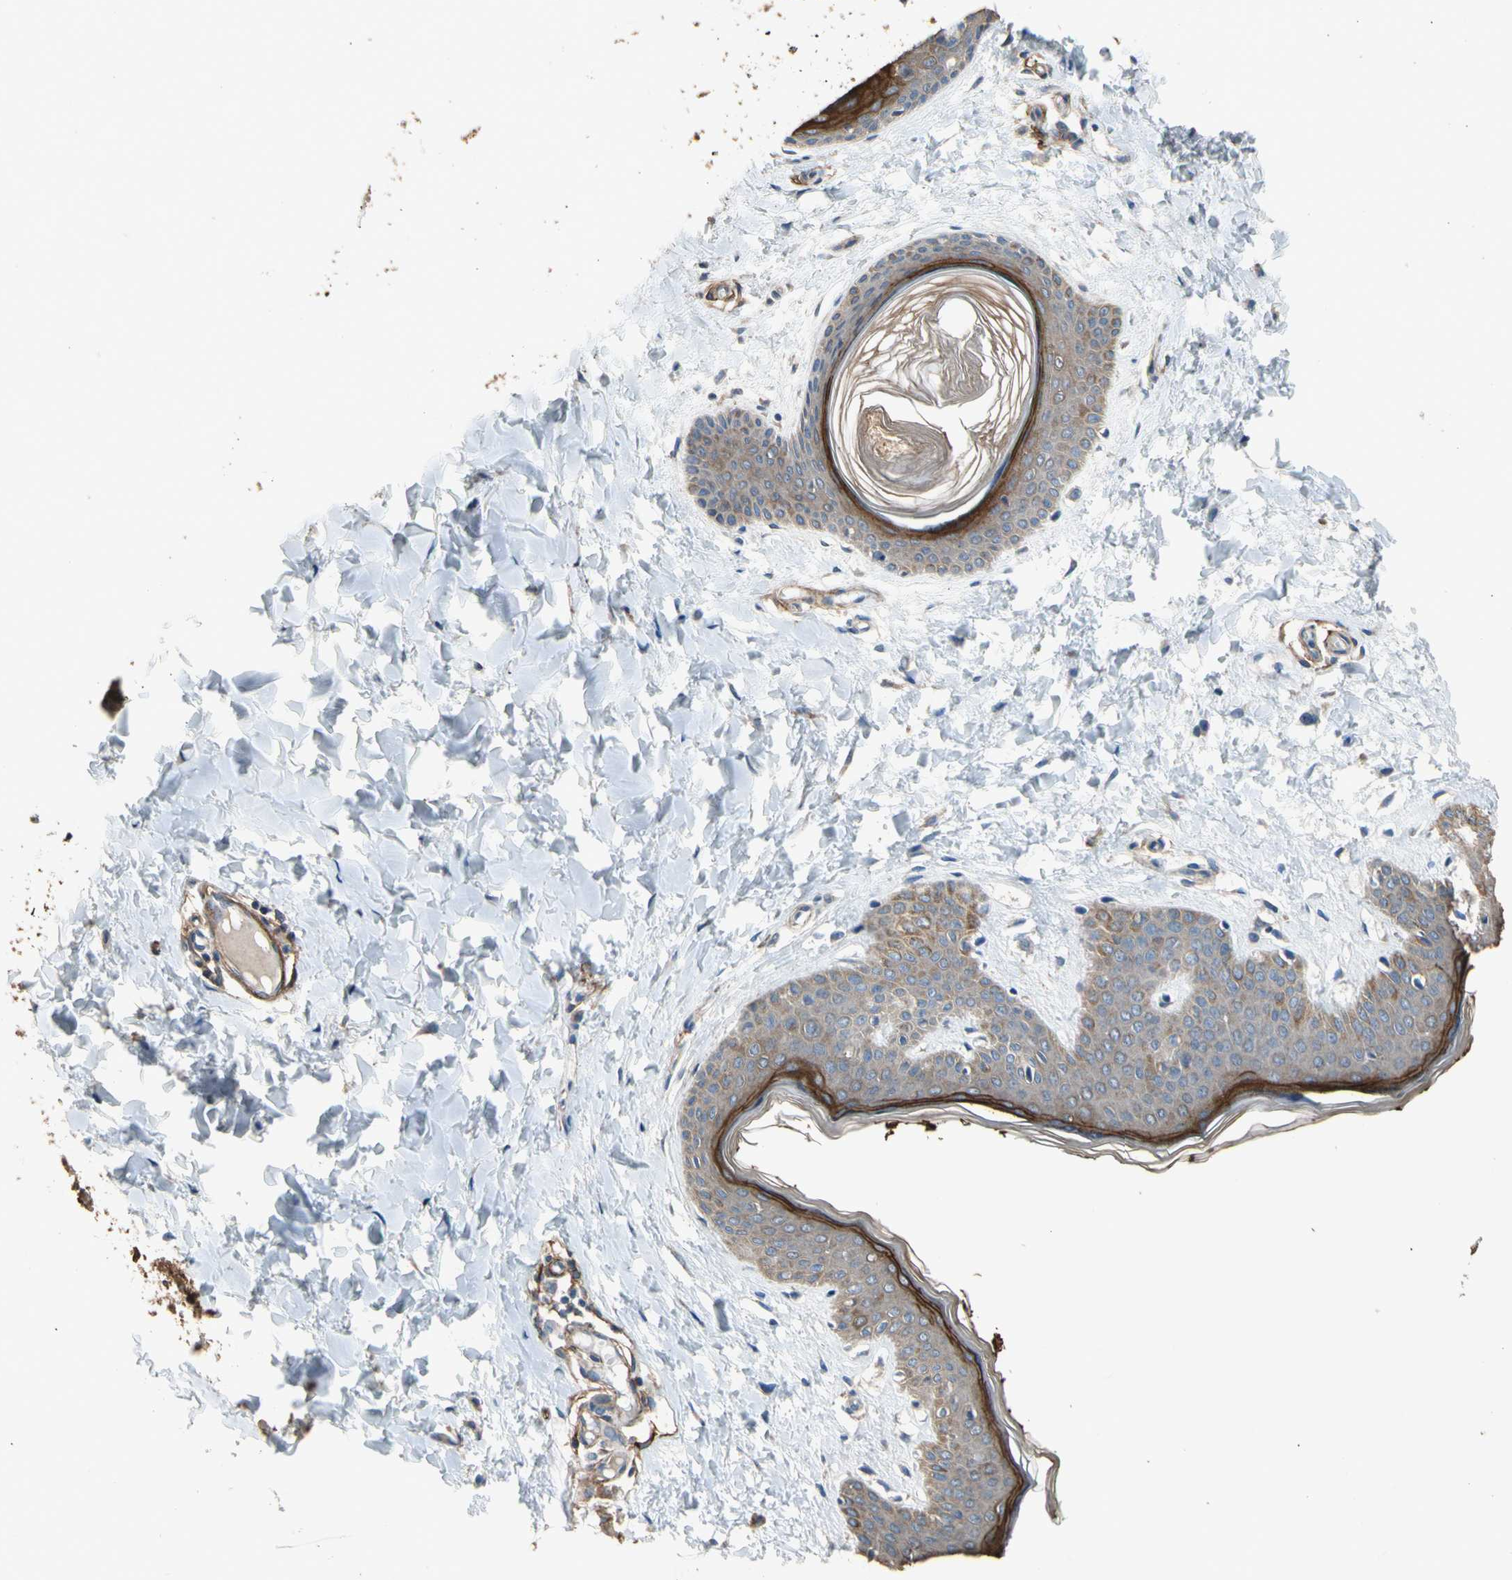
{"staining": {"intensity": "weak", "quantity": ">75%", "location": "cytoplasmic/membranous"}, "tissue": "skin", "cell_type": "Fibroblasts", "image_type": "normal", "snomed": [{"axis": "morphology", "description": "Normal tissue, NOS"}, {"axis": "topography", "description": "Skin"}], "caption": "A brown stain highlights weak cytoplasmic/membranous positivity of a protein in fibroblasts of benign human skin.", "gene": "SUSD2", "patient": {"sex": "female", "age": 17}}